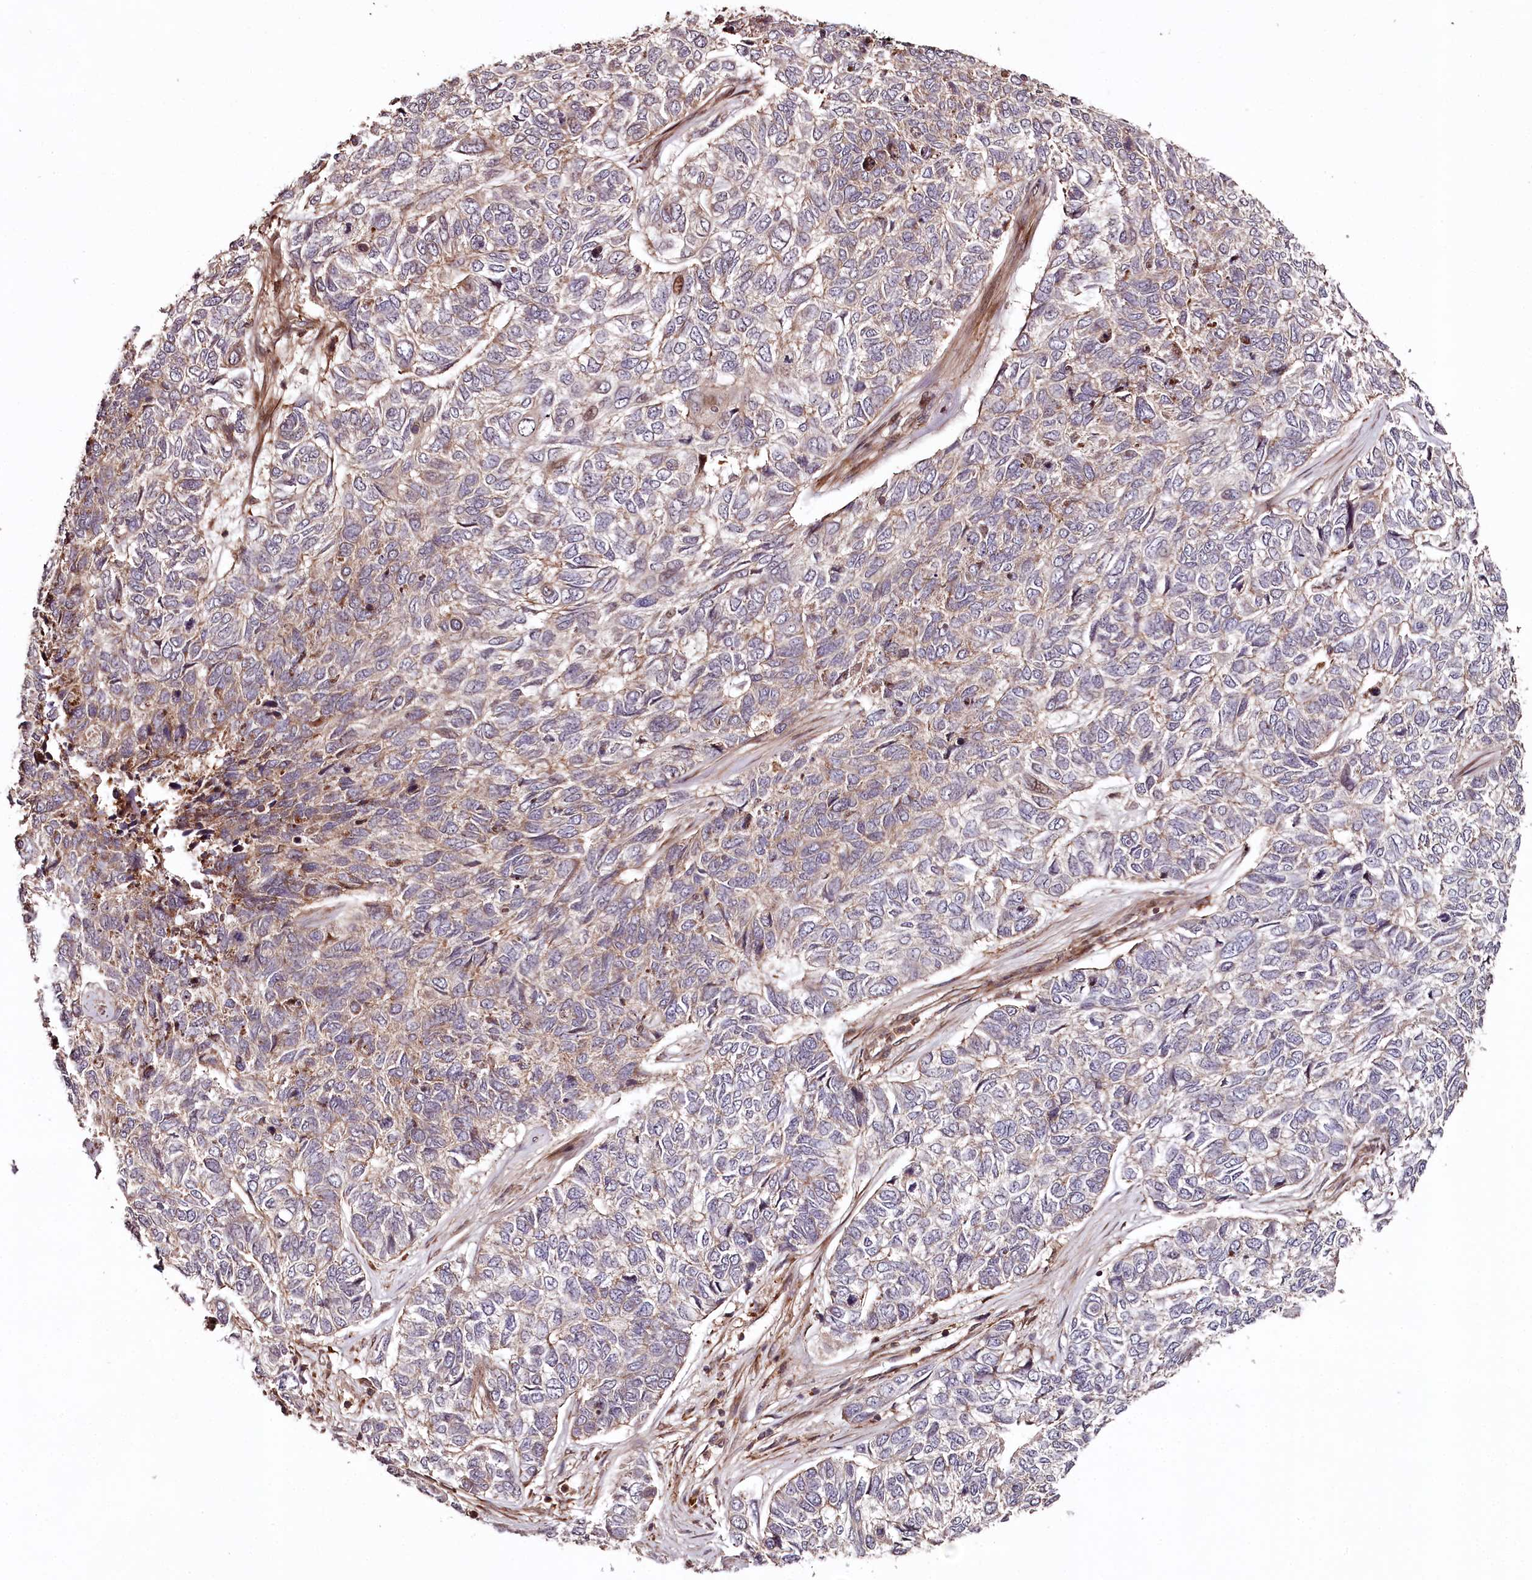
{"staining": {"intensity": "weak", "quantity": "<25%", "location": "cytoplasmic/membranous"}, "tissue": "skin cancer", "cell_type": "Tumor cells", "image_type": "cancer", "snomed": [{"axis": "morphology", "description": "Basal cell carcinoma"}, {"axis": "topography", "description": "Skin"}], "caption": "Skin cancer was stained to show a protein in brown. There is no significant staining in tumor cells. The staining is performed using DAB brown chromogen with nuclei counter-stained in using hematoxylin.", "gene": "KIF14", "patient": {"sex": "female", "age": 65}}